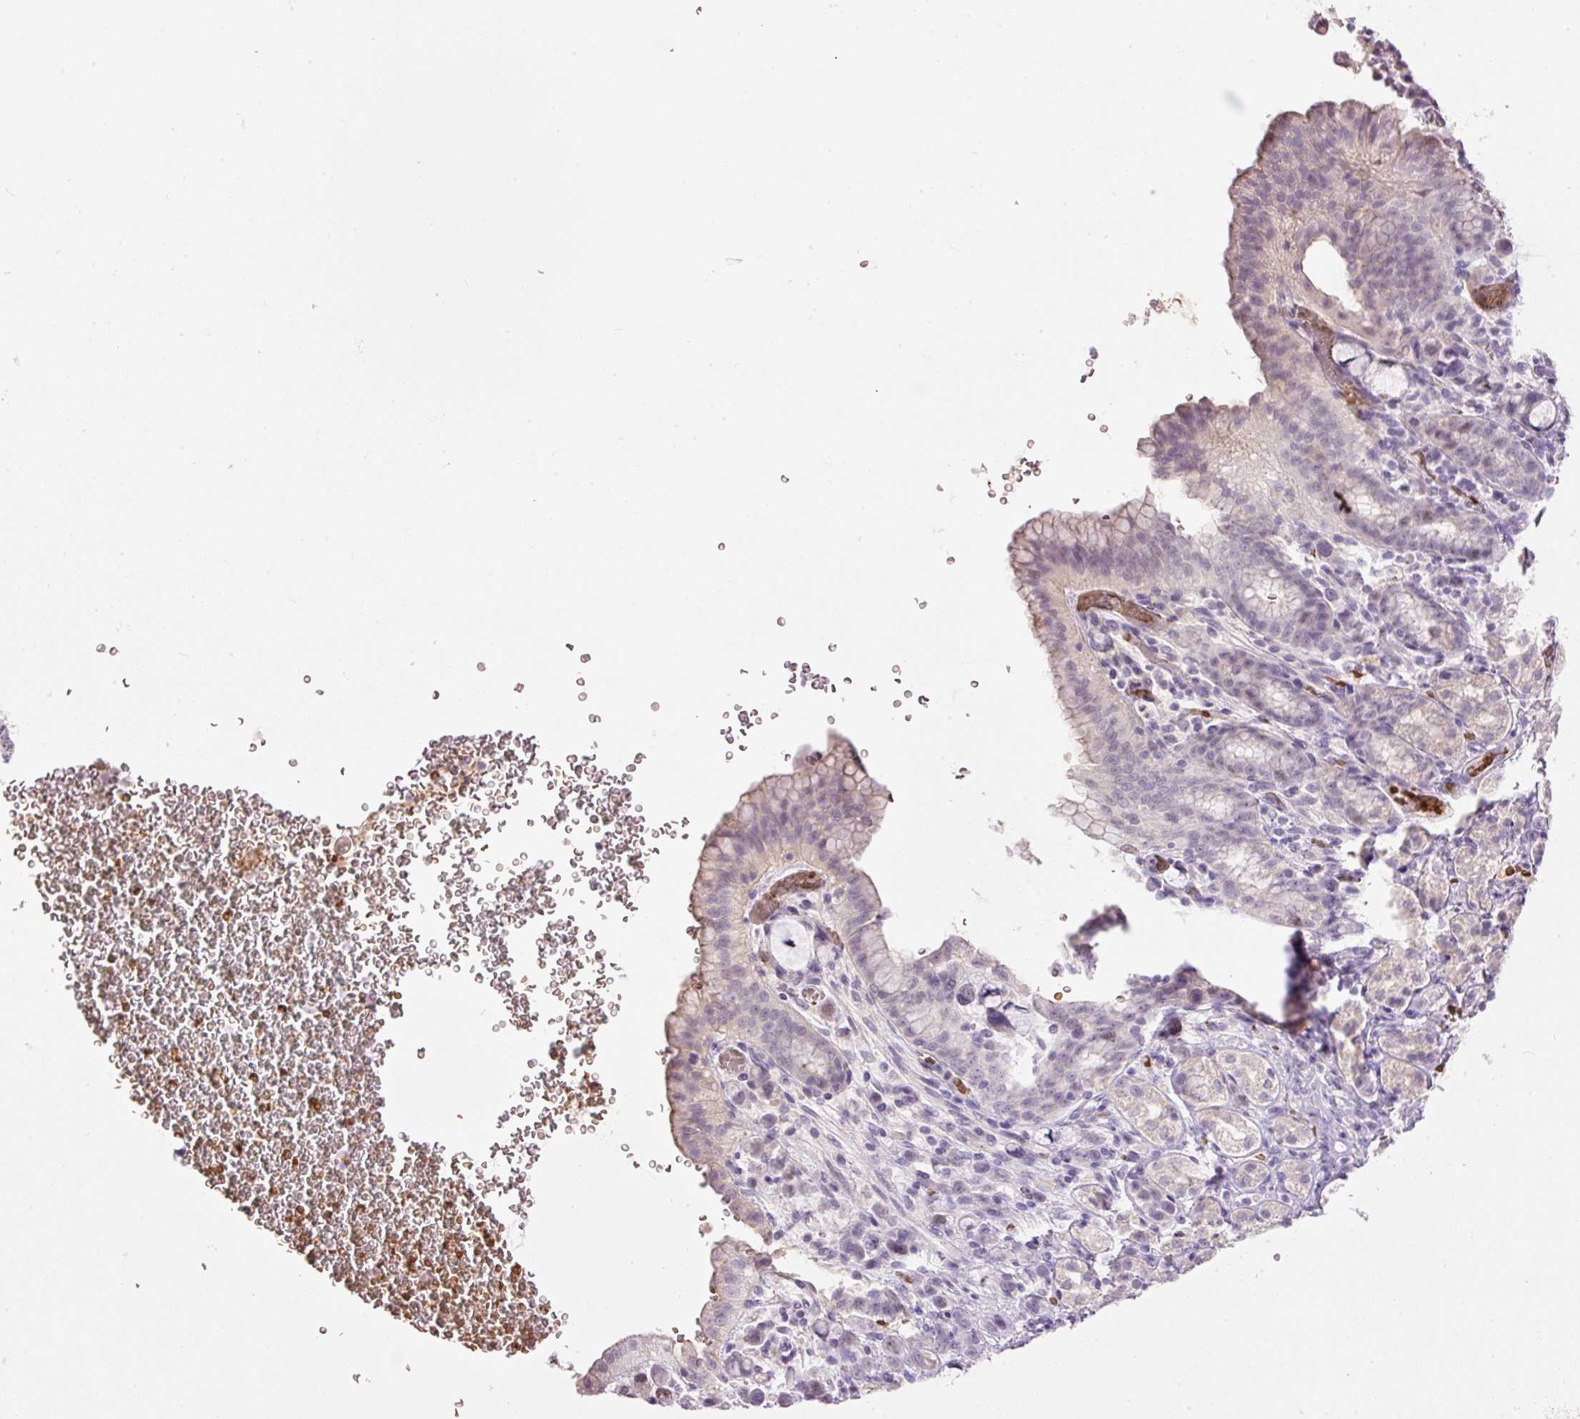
{"staining": {"intensity": "negative", "quantity": "none", "location": "none"}, "tissue": "stomach cancer", "cell_type": "Tumor cells", "image_type": "cancer", "snomed": [{"axis": "morphology", "description": "Adenocarcinoma, NOS"}, {"axis": "topography", "description": "Stomach"}], "caption": "Immunohistochemistry histopathology image of adenocarcinoma (stomach) stained for a protein (brown), which exhibits no staining in tumor cells. (DAB (3,3'-diaminobenzidine) immunohistochemistry with hematoxylin counter stain).", "gene": "LY6G6D", "patient": {"sex": "female", "age": 65}}